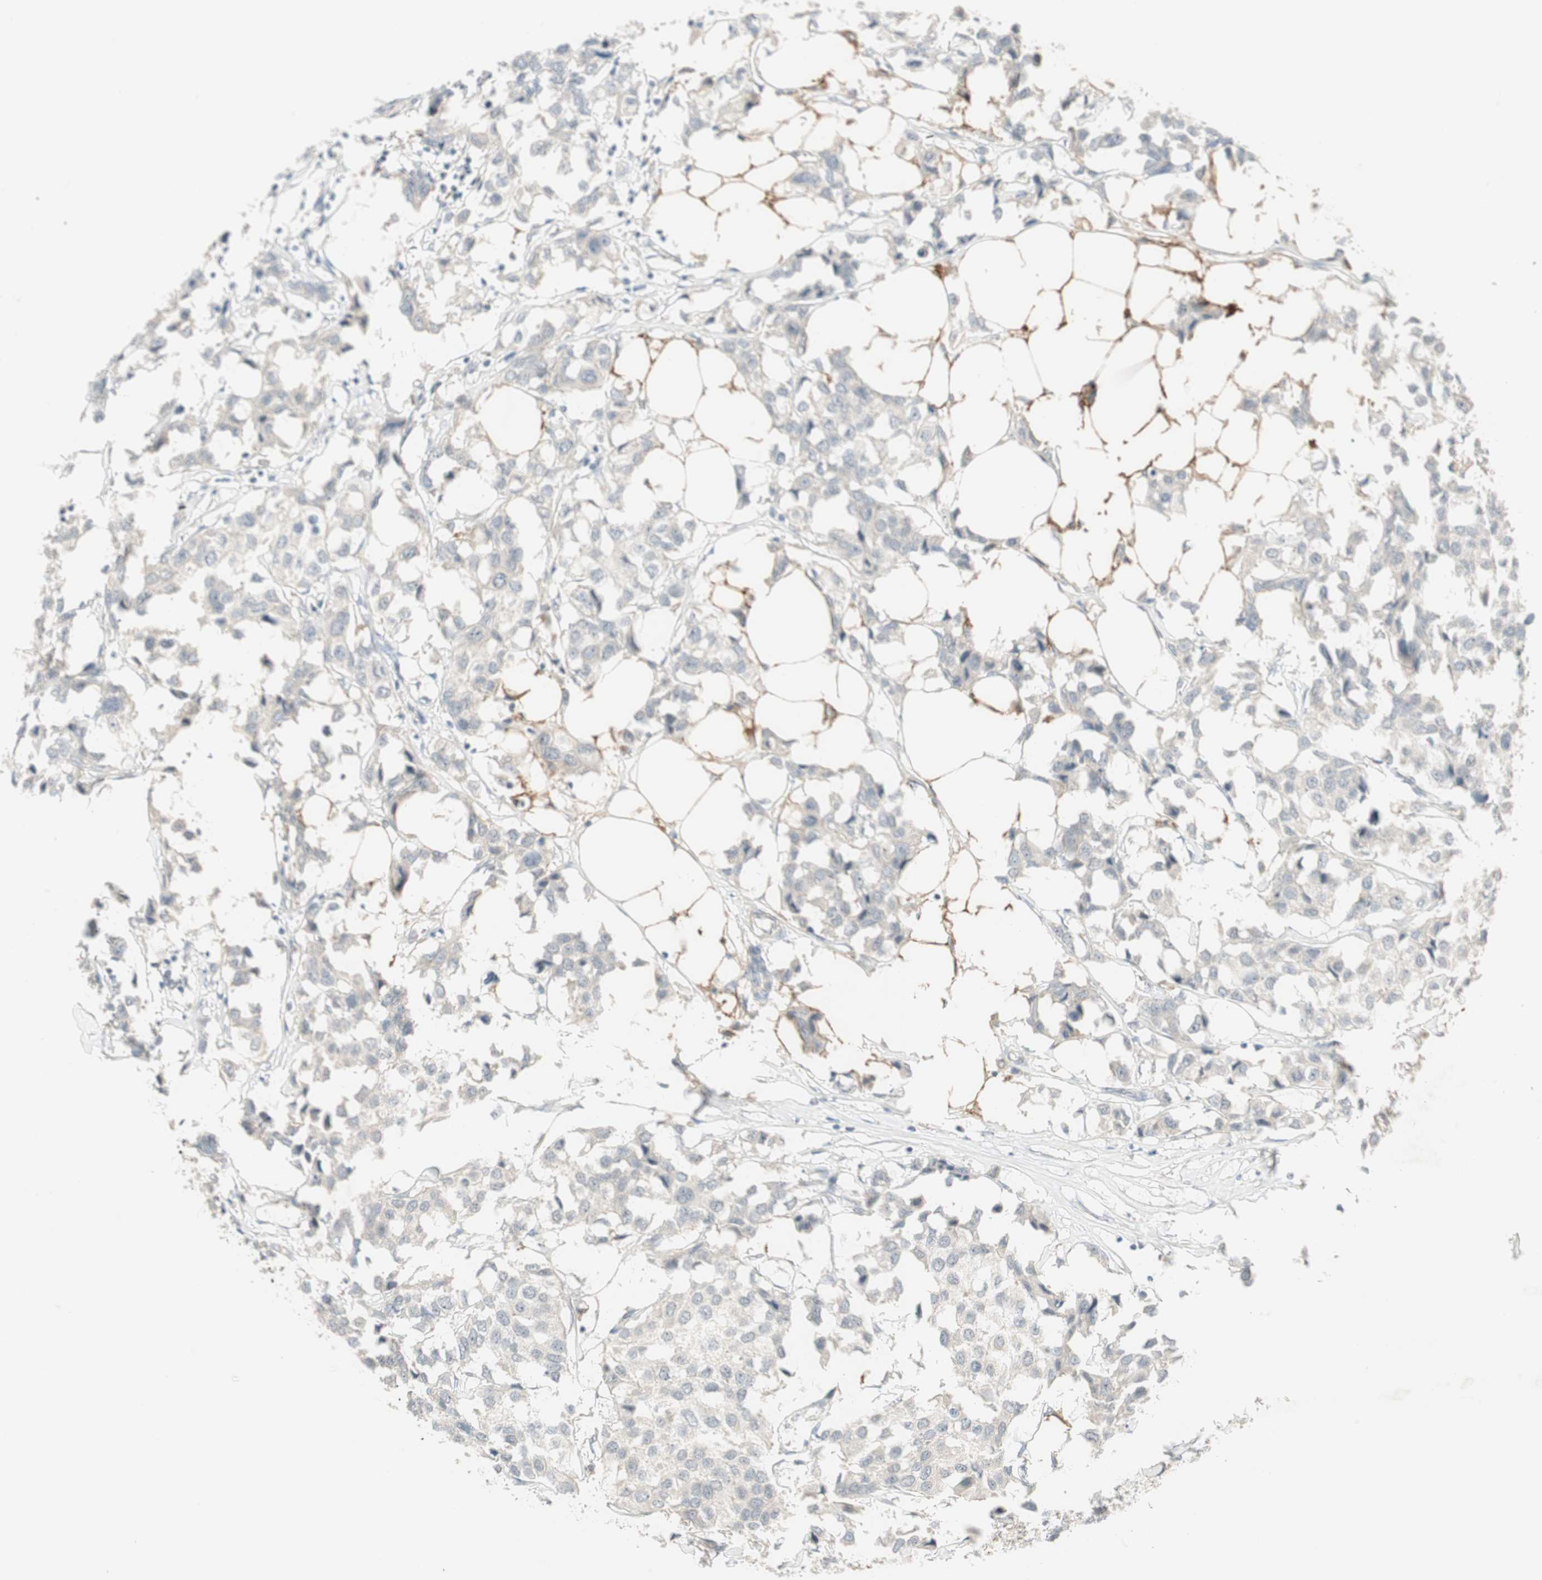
{"staining": {"intensity": "negative", "quantity": "none", "location": "none"}, "tissue": "breast cancer", "cell_type": "Tumor cells", "image_type": "cancer", "snomed": [{"axis": "morphology", "description": "Duct carcinoma"}, {"axis": "topography", "description": "Breast"}], "caption": "Immunohistochemistry (IHC) of breast cancer (invasive ductal carcinoma) displays no staining in tumor cells.", "gene": "RNGTT", "patient": {"sex": "female", "age": 80}}